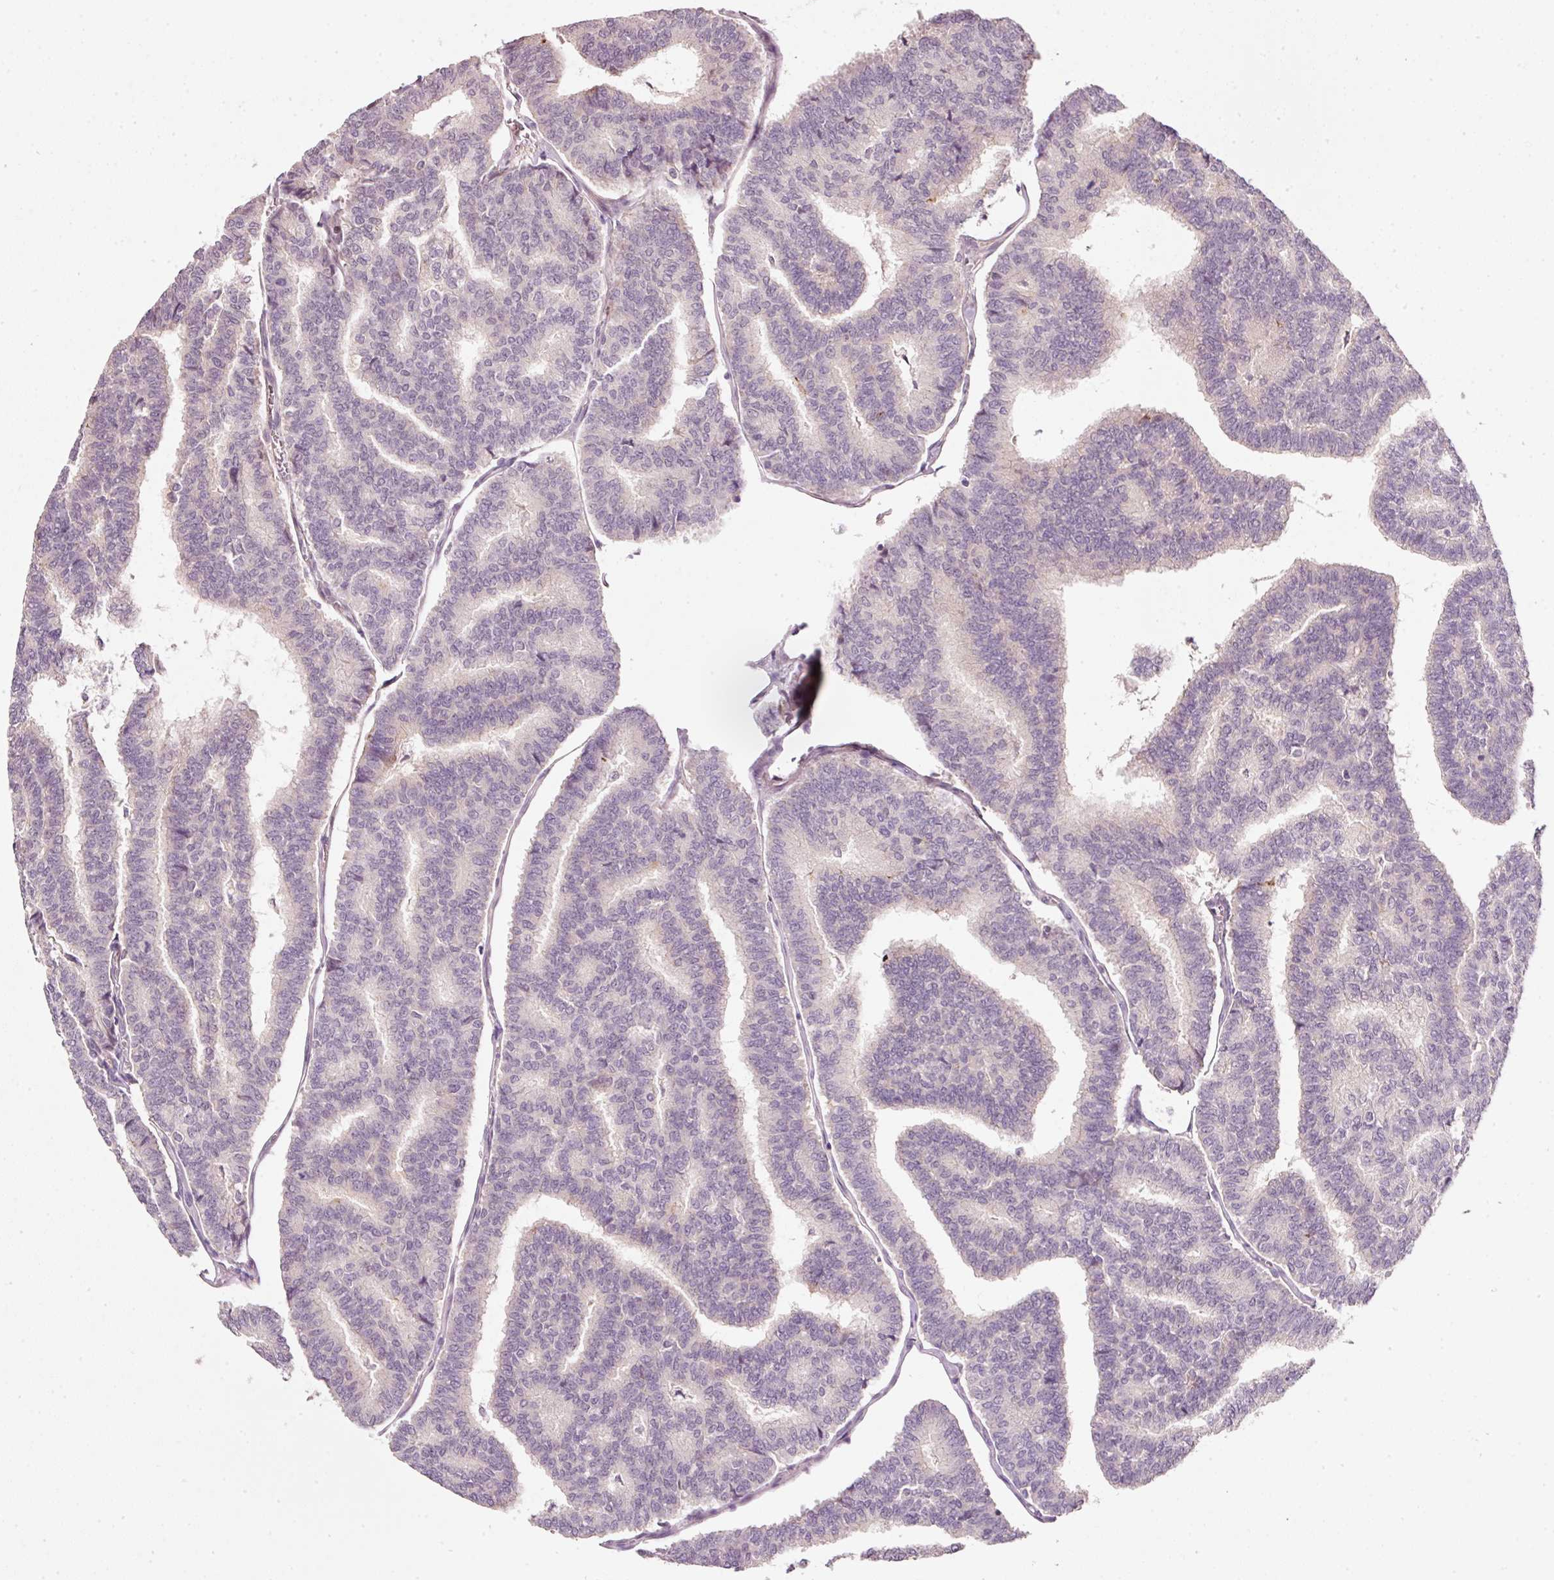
{"staining": {"intensity": "negative", "quantity": "none", "location": "none"}, "tissue": "thyroid cancer", "cell_type": "Tumor cells", "image_type": "cancer", "snomed": [{"axis": "morphology", "description": "Papillary adenocarcinoma, NOS"}, {"axis": "topography", "description": "Thyroid gland"}], "caption": "Thyroid papillary adenocarcinoma was stained to show a protein in brown. There is no significant staining in tumor cells.", "gene": "TIRAP", "patient": {"sex": "female", "age": 35}}